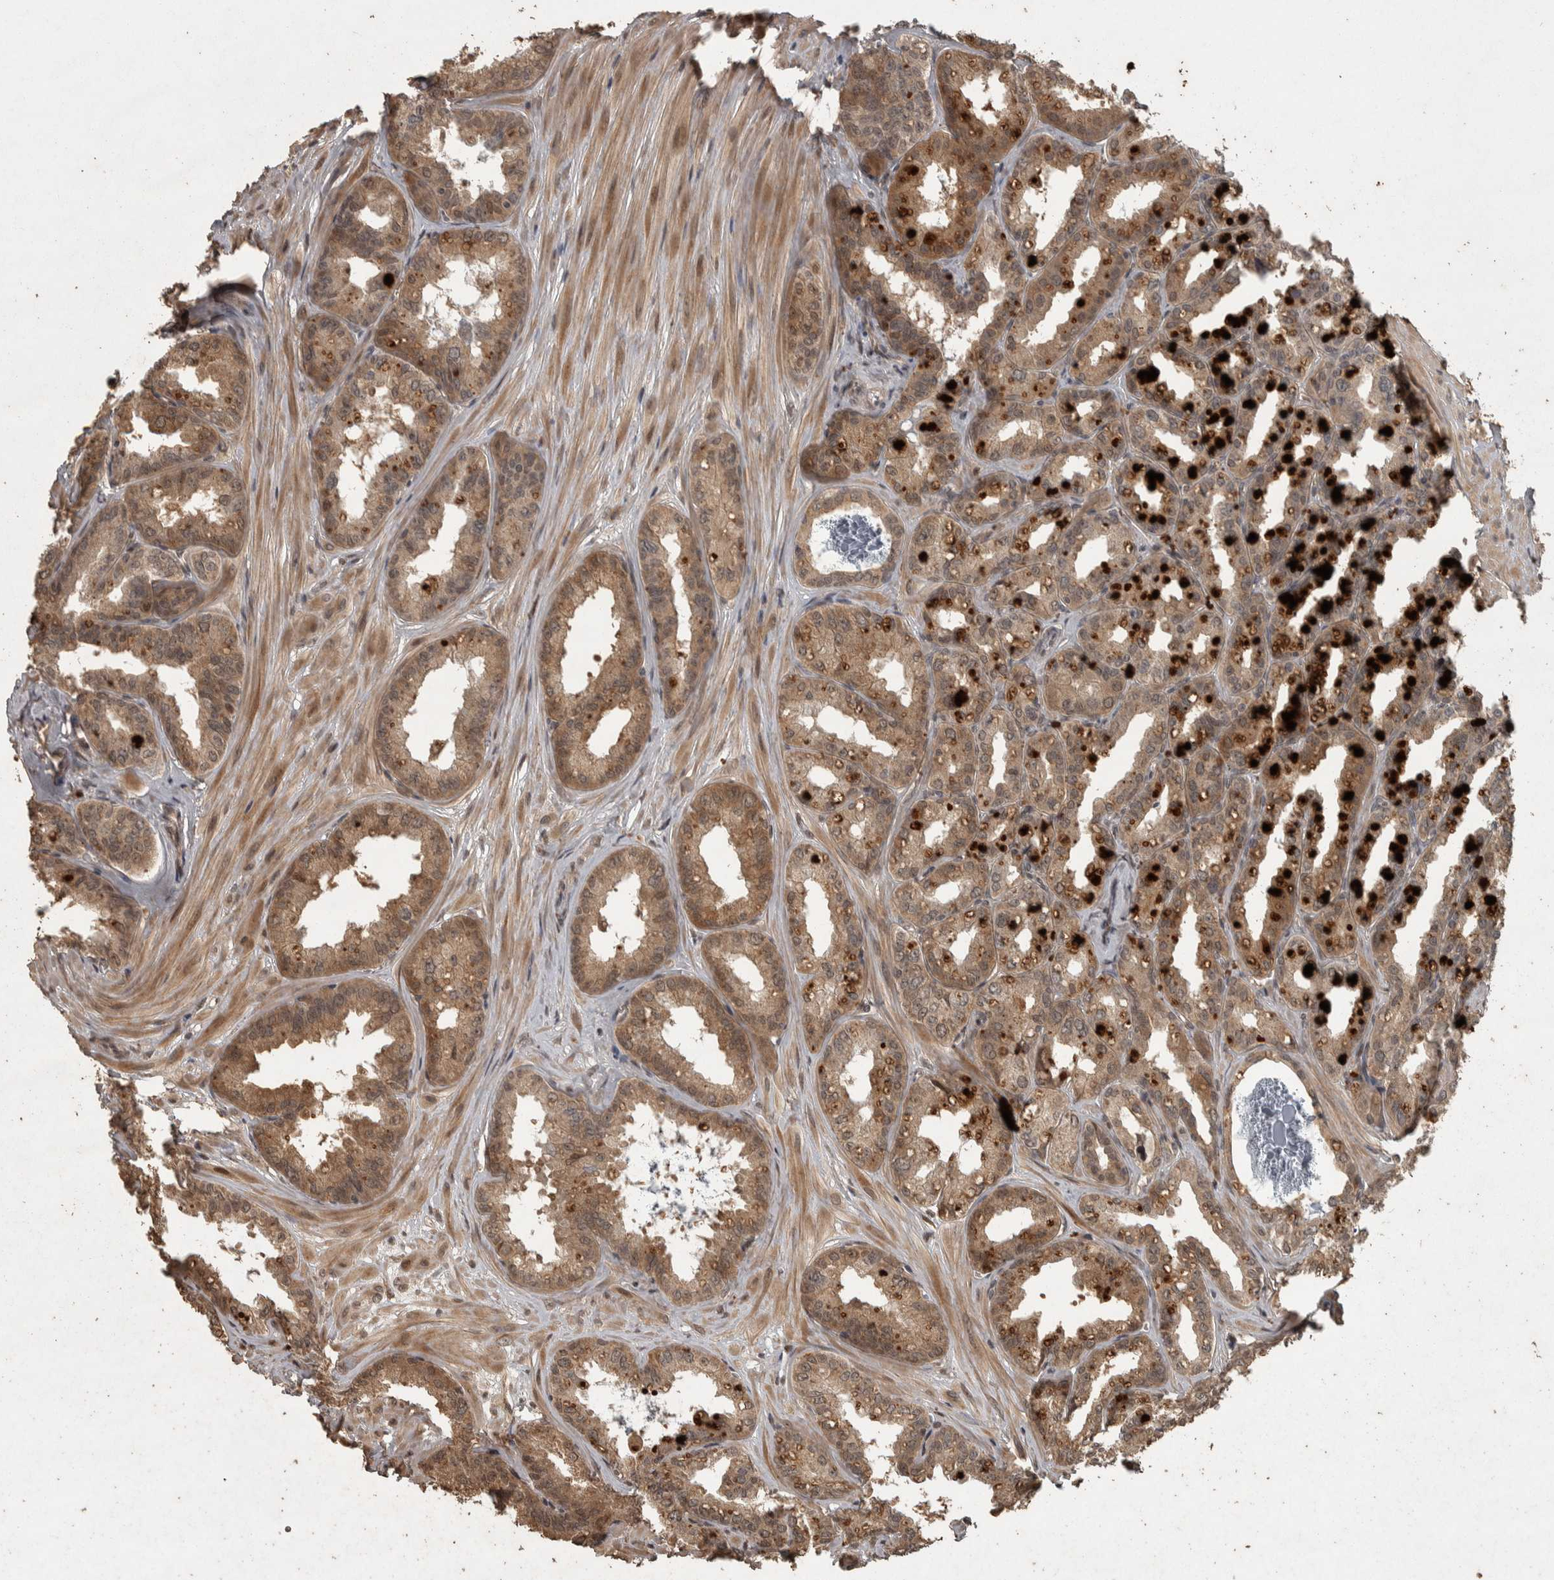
{"staining": {"intensity": "moderate", "quantity": ">75%", "location": "cytoplasmic/membranous"}, "tissue": "seminal vesicle", "cell_type": "Glandular cells", "image_type": "normal", "snomed": [{"axis": "morphology", "description": "Normal tissue, NOS"}, {"axis": "topography", "description": "Prostate"}, {"axis": "topography", "description": "Seminal veicle"}], "caption": "High-magnification brightfield microscopy of normal seminal vesicle stained with DAB (brown) and counterstained with hematoxylin (blue). glandular cells exhibit moderate cytoplasmic/membranous staining is present in about>75% of cells.", "gene": "ACO1", "patient": {"sex": "male", "age": 51}}